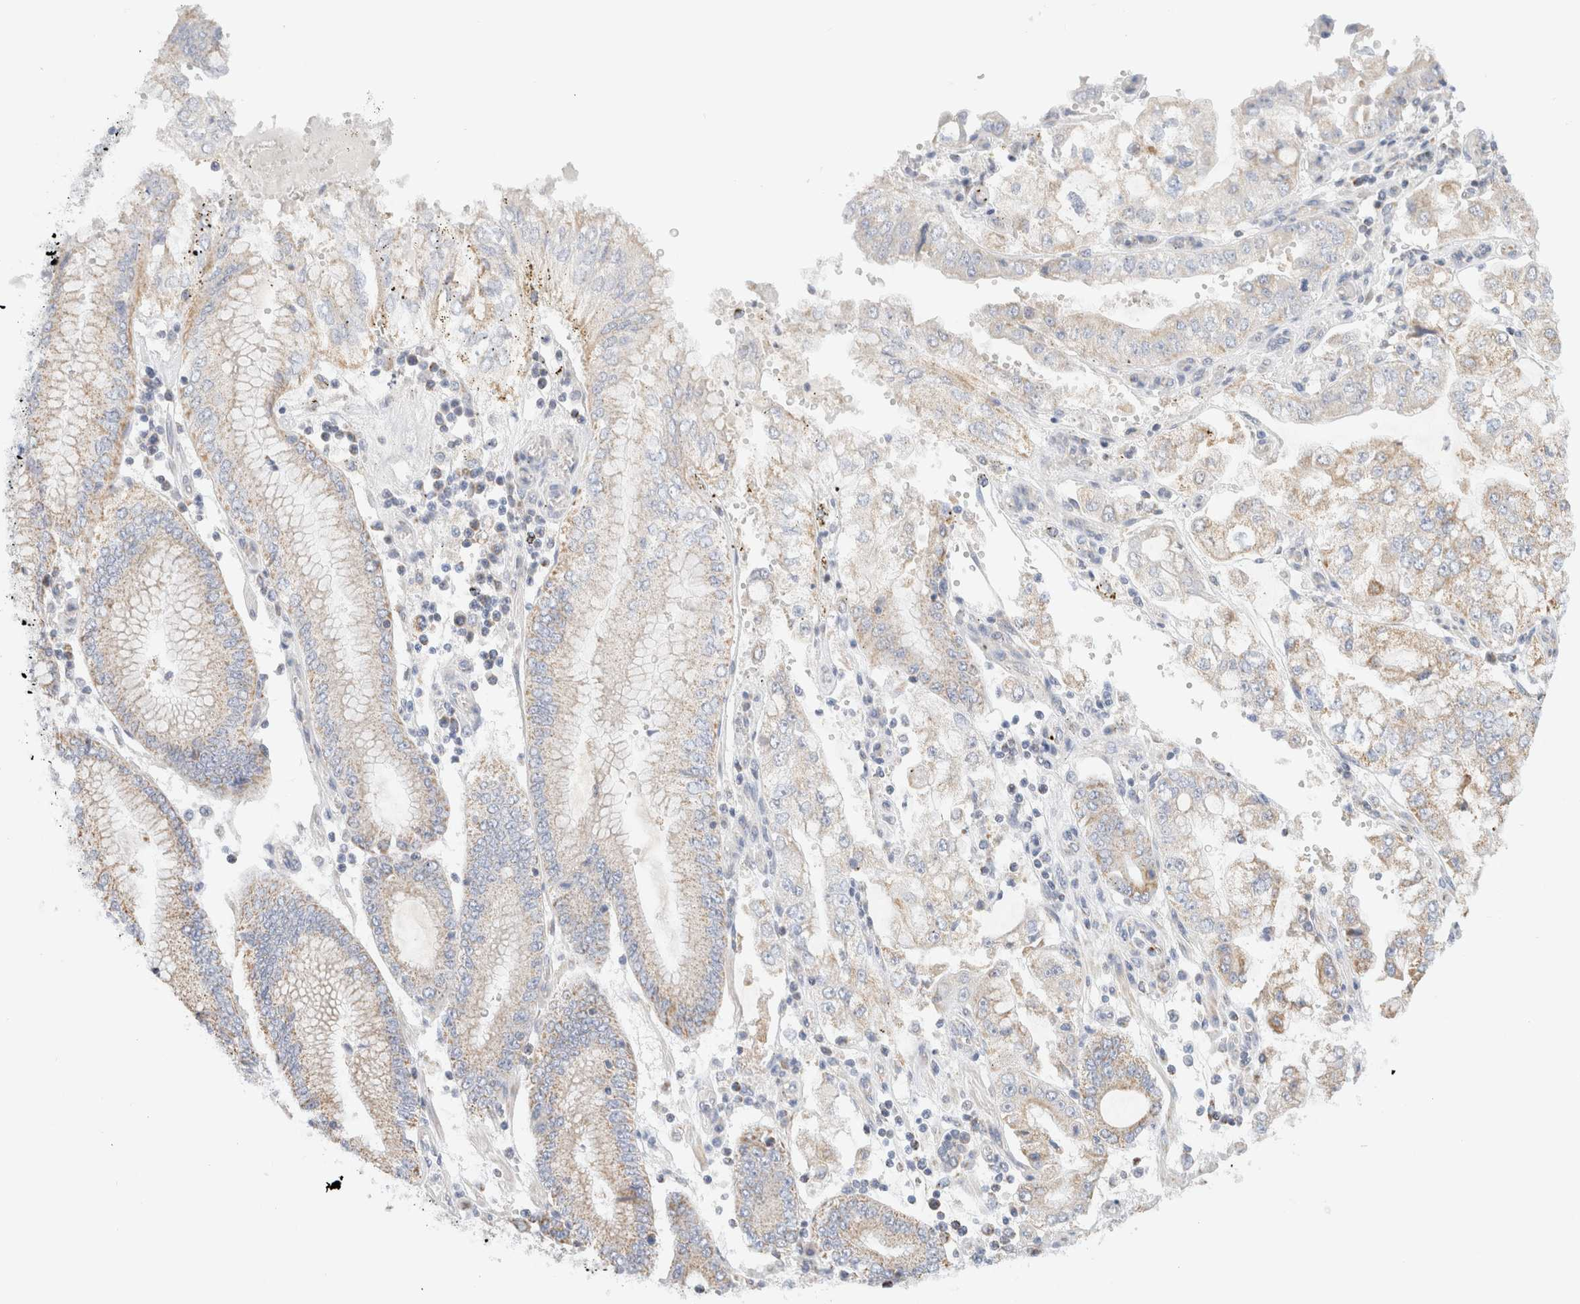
{"staining": {"intensity": "weak", "quantity": "<25%", "location": "cytoplasmic/membranous"}, "tissue": "stomach cancer", "cell_type": "Tumor cells", "image_type": "cancer", "snomed": [{"axis": "morphology", "description": "Adenocarcinoma, NOS"}, {"axis": "topography", "description": "Stomach"}], "caption": "An immunohistochemistry (IHC) image of stomach cancer is shown. There is no staining in tumor cells of stomach cancer.", "gene": "HDHD3", "patient": {"sex": "male", "age": 76}}